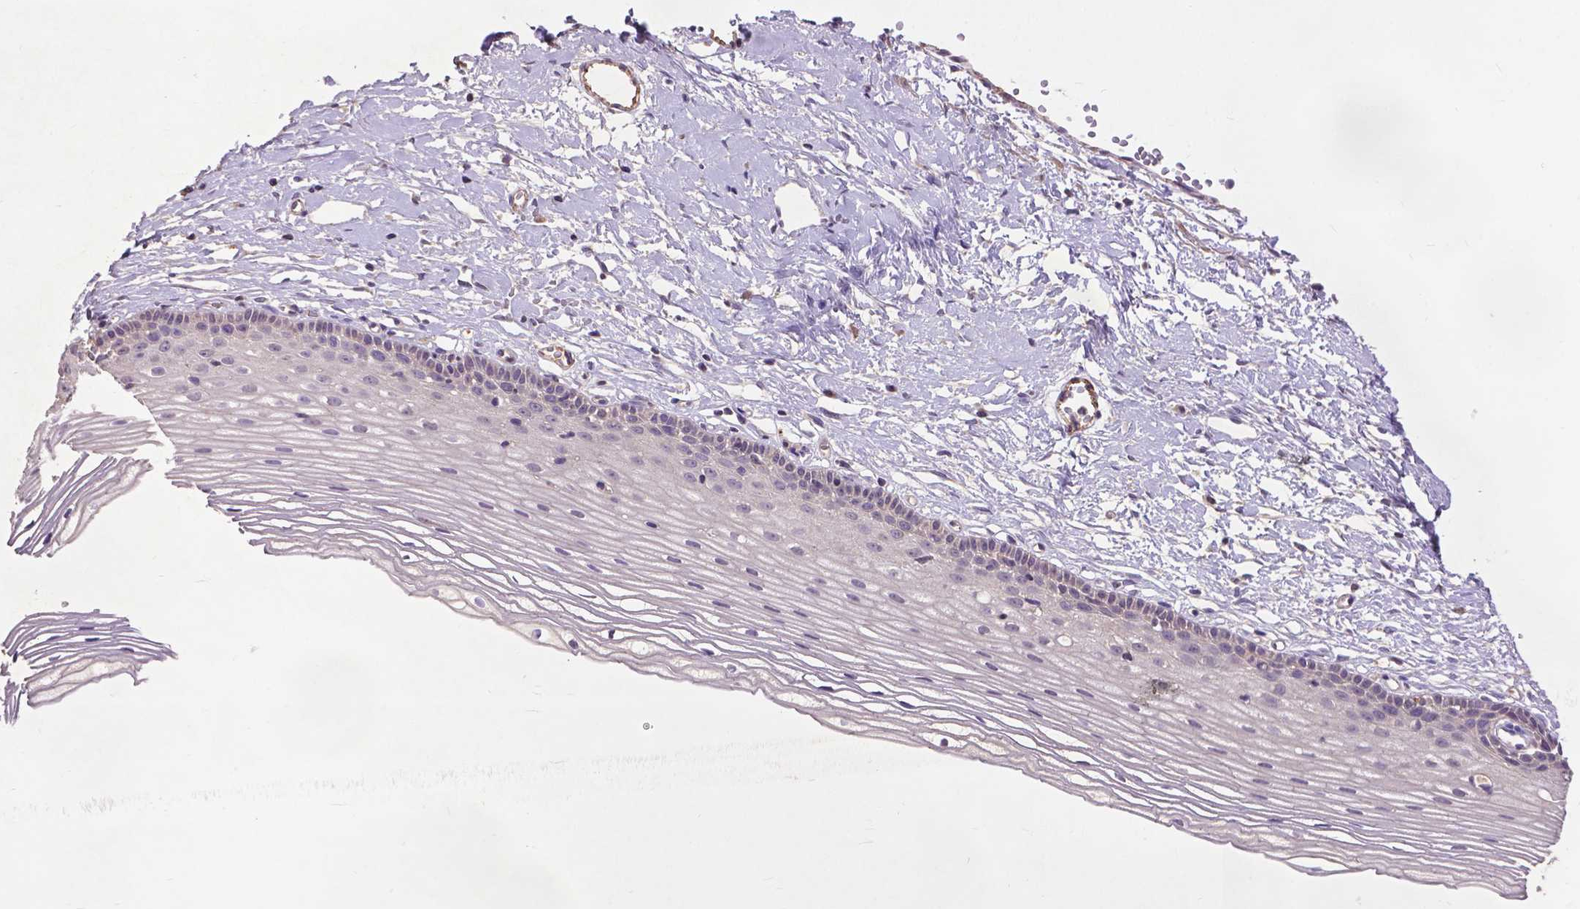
{"staining": {"intensity": "negative", "quantity": "none", "location": "none"}, "tissue": "cervix", "cell_type": "Glandular cells", "image_type": "normal", "snomed": [{"axis": "morphology", "description": "Normal tissue, NOS"}, {"axis": "topography", "description": "Cervix"}], "caption": "The micrograph displays no significant expression in glandular cells of cervix.", "gene": "ZNF337", "patient": {"sex": "female", "age": 40}}